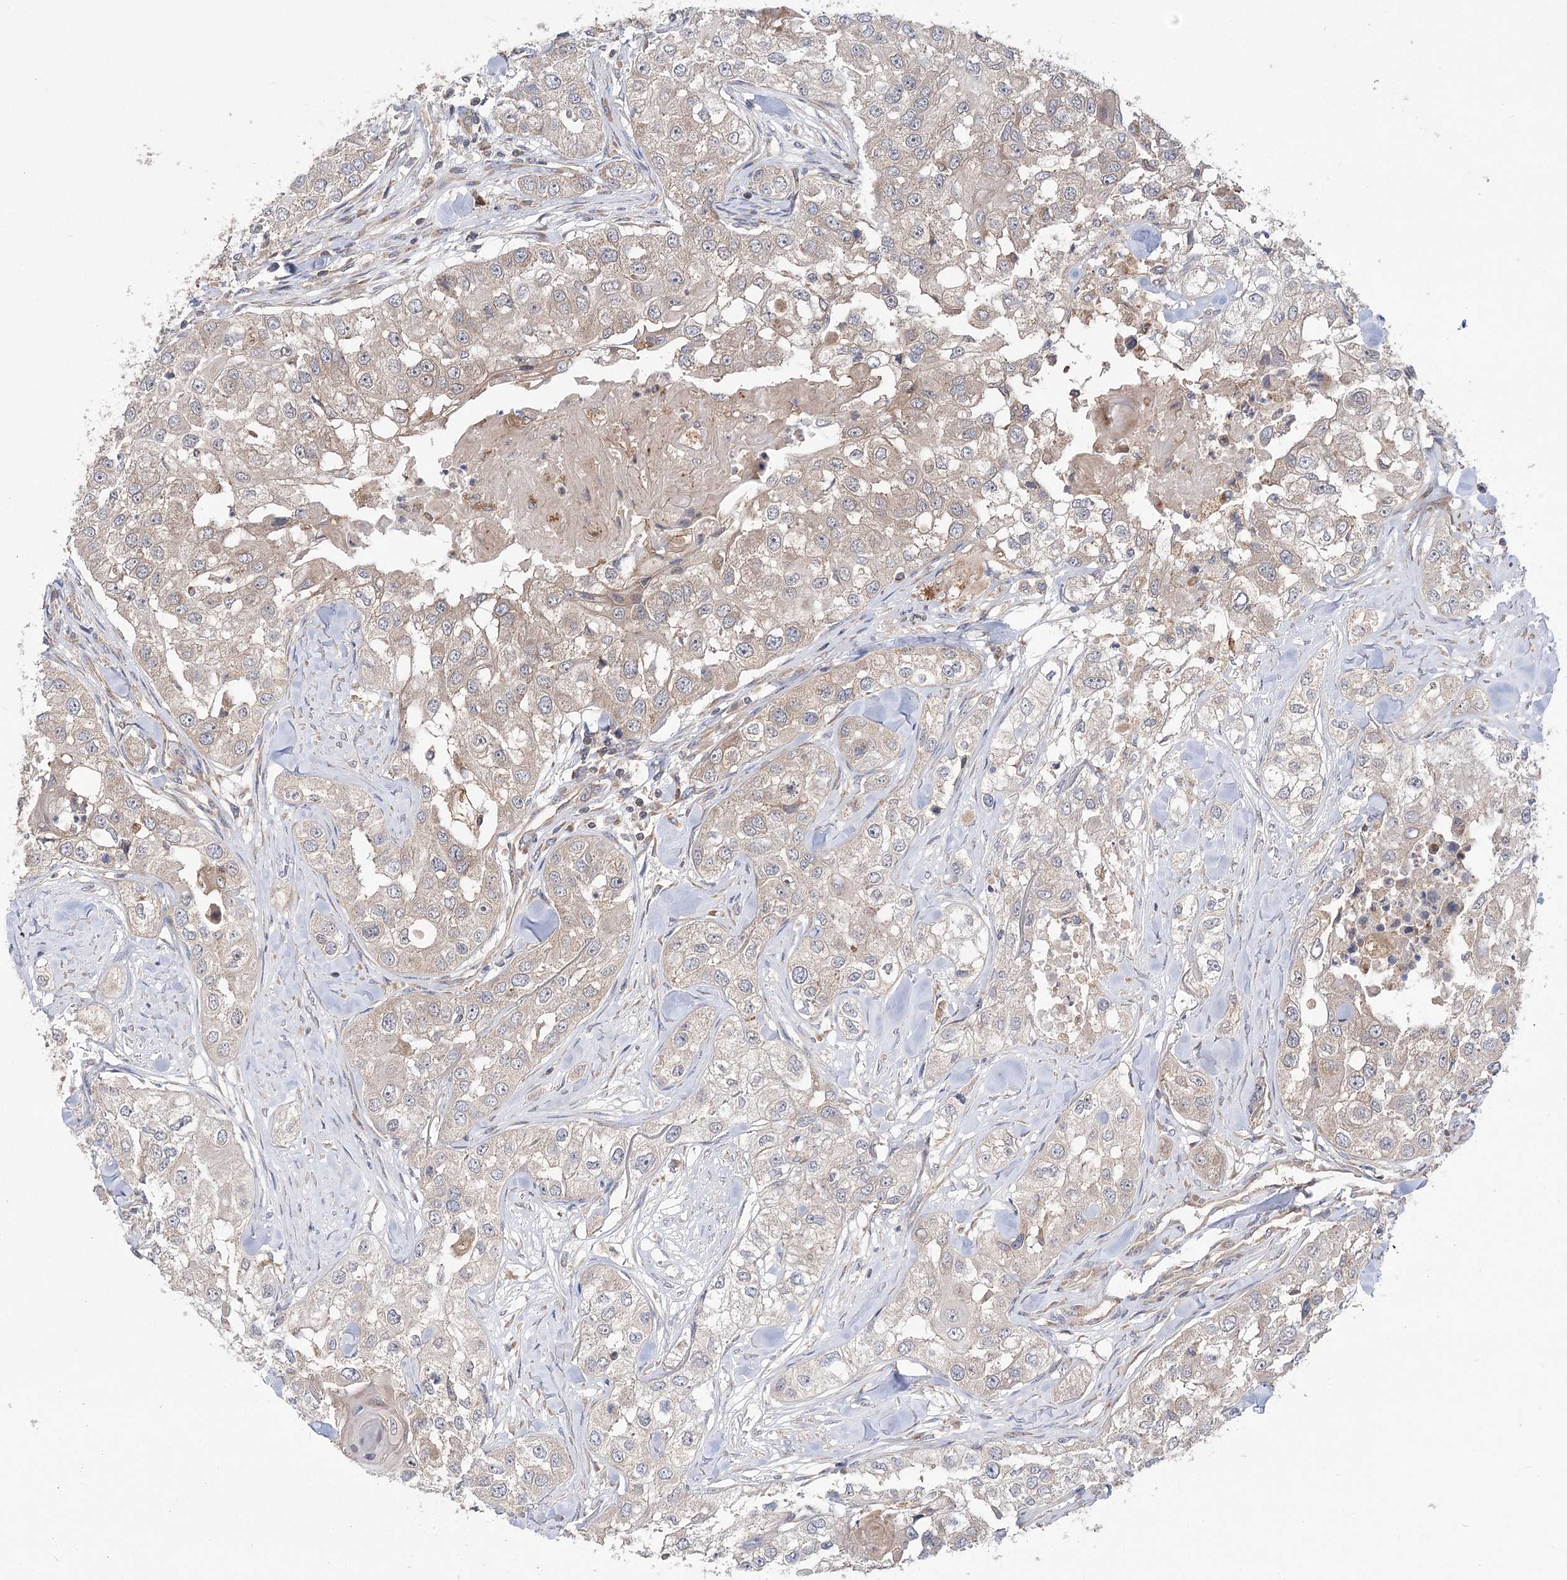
{"staining": {"intensity": "weak", "quantity": ">75%", "location": "cytoplasmic/membranous"}, "tissue": "head and neck cancer", "cell_type": "Tumor cells", "image_type": "cancer", "snomed": [{"axis": "morphology", "description": "Normal tissue, NOS"}, {"axis": "morphology", "description": "Squamous cell carcinoma, NOS"}, {"axis": "topography", "description": "Skeletal muscle"}, {"axis": "topography", "description": "Head-Neck"}], "caption": "Head and neck cancer (squamous cell carcinoma) stained for a protein (brown) demonstrates weak cytoplasmic/membranous positive expression in approximately >75% of tumor cells.", "gene": "VPS37B", "patient": {"sex": "male", "age": 51}}